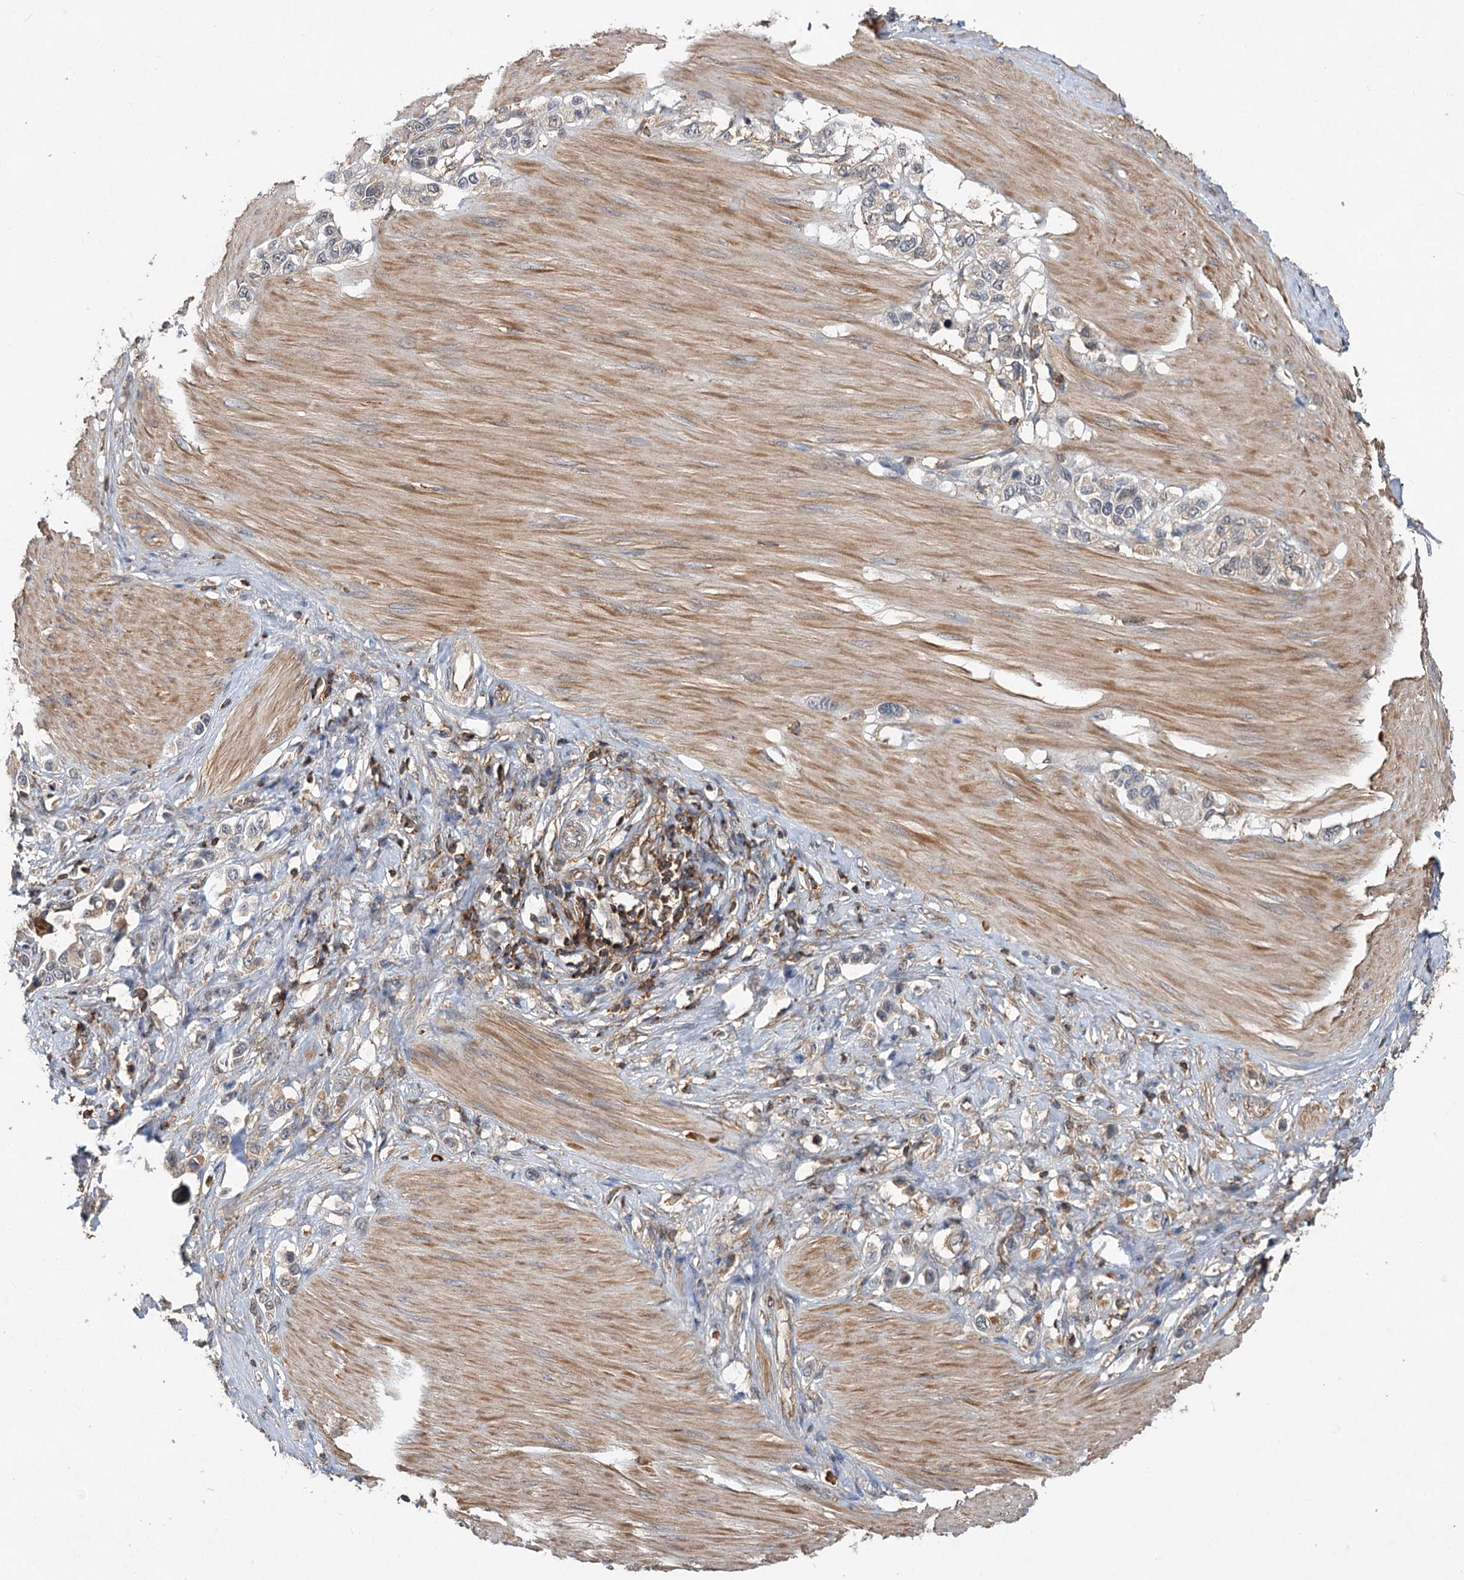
{"staining": {"intensity": "weak", "quantity": "<25%", "location": "cytoplasmic/membranous"}, "tissue": "stomach cancer", "cell_type": "Tumor cells", "image_type": "cancer", "snomed": [{"axis": "morphology", "description": "Adenocarcinoma, NOS"}, {"axis": "topography", "description": "Stomach"}], "caption": "Immunohistochemical staining of adenocarcinoma (stomach) reveals no significant expression in tumor cells.", "gene": "PACS1", "patient": {"sex": "female", "age": 65}}